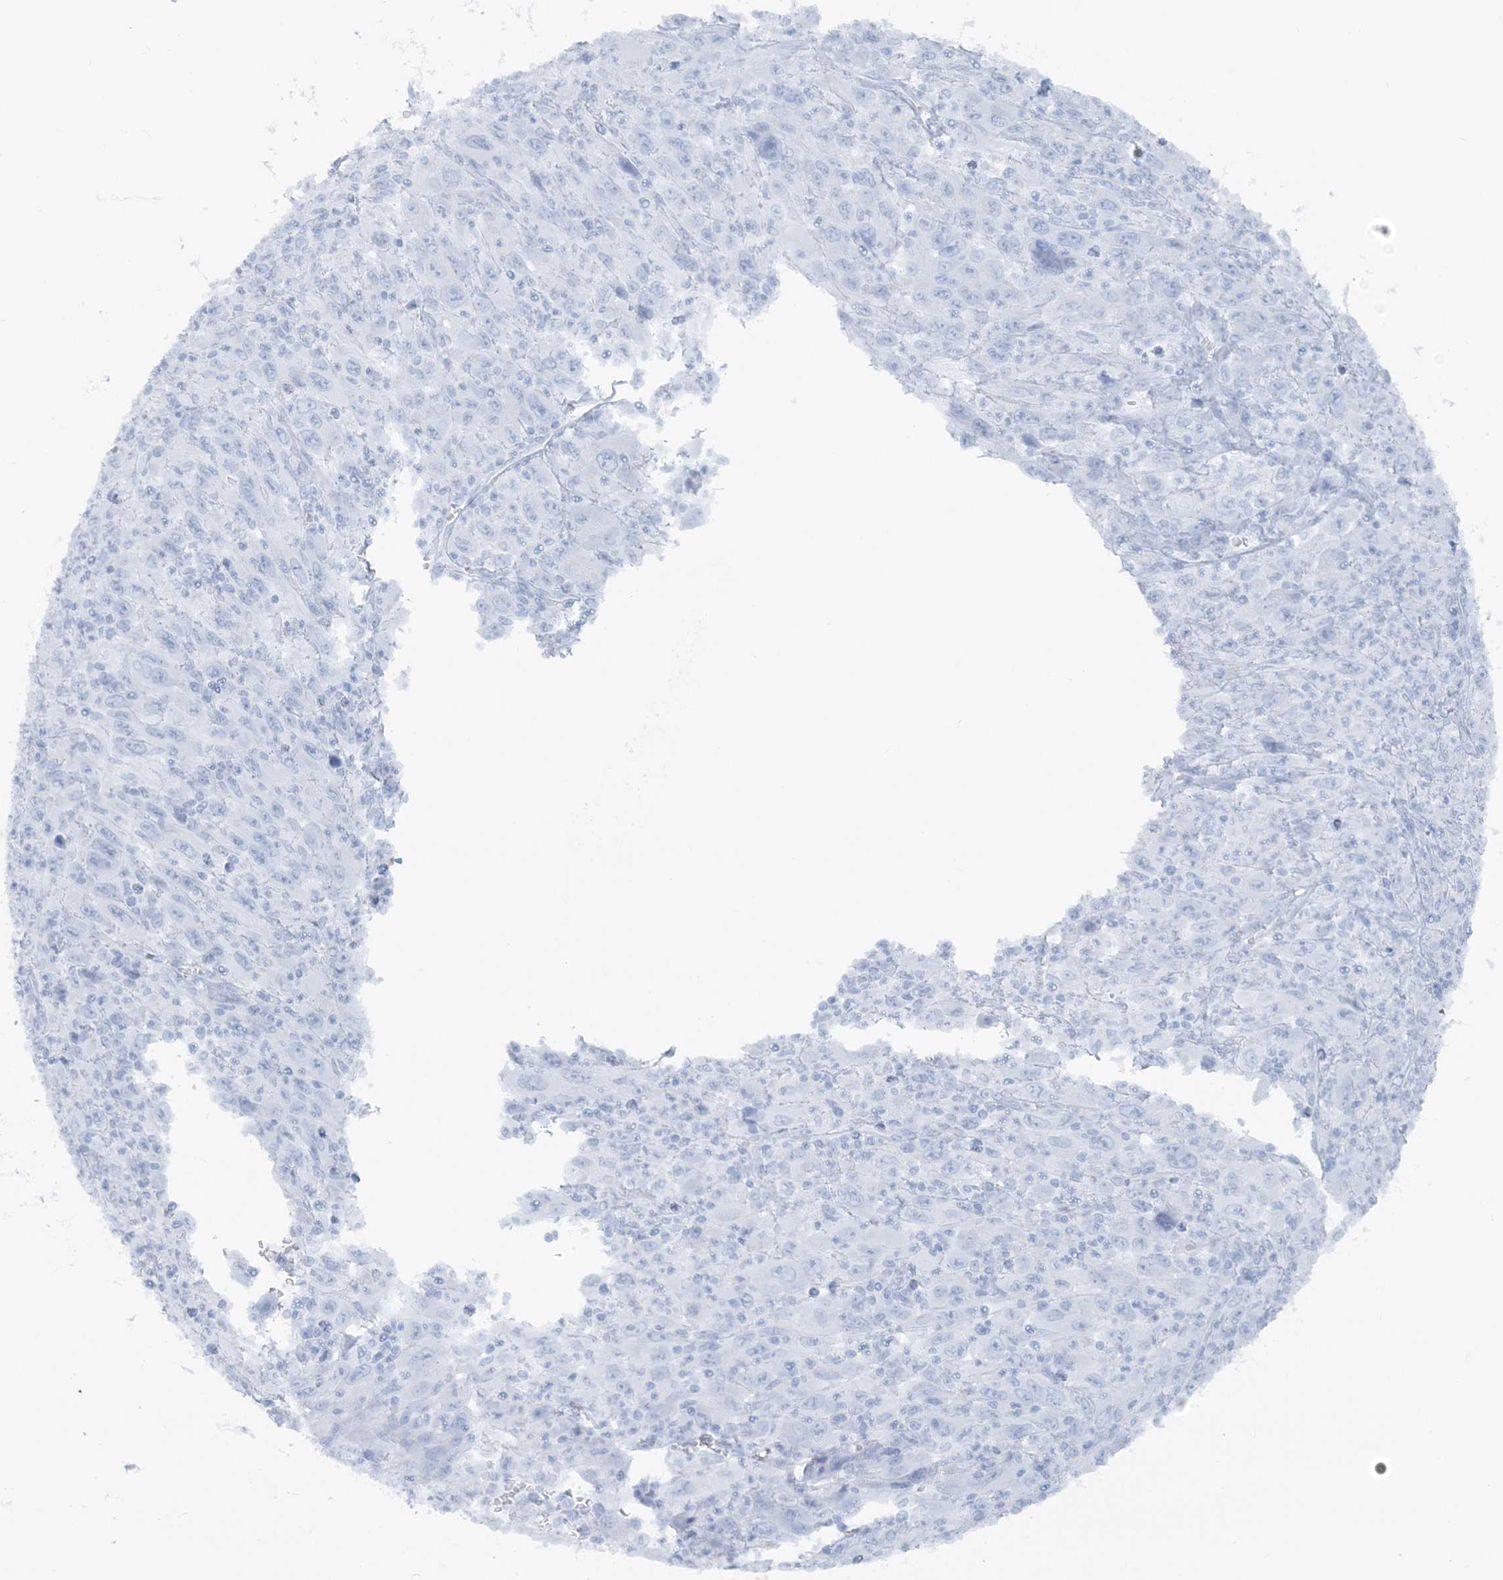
{"staining": {"intensity": "negative", "quantity": "none", "location": "none"}, "tissue": "melanoma", "cell_type": "Tumor cells", "image_type": "cancer", "snomed": [{"axis": "morphology", "description": "Malignant melanoma, Metastatic site"}, {"axis": "topography", "description": "Skin"}], "caption": "Immunohistochemistry image of melanoma stained for a protein (brown), which reveals no expression in tumor cells.", "gene": "ATP11A", "patient": {"sex": "female", "age": 56}}